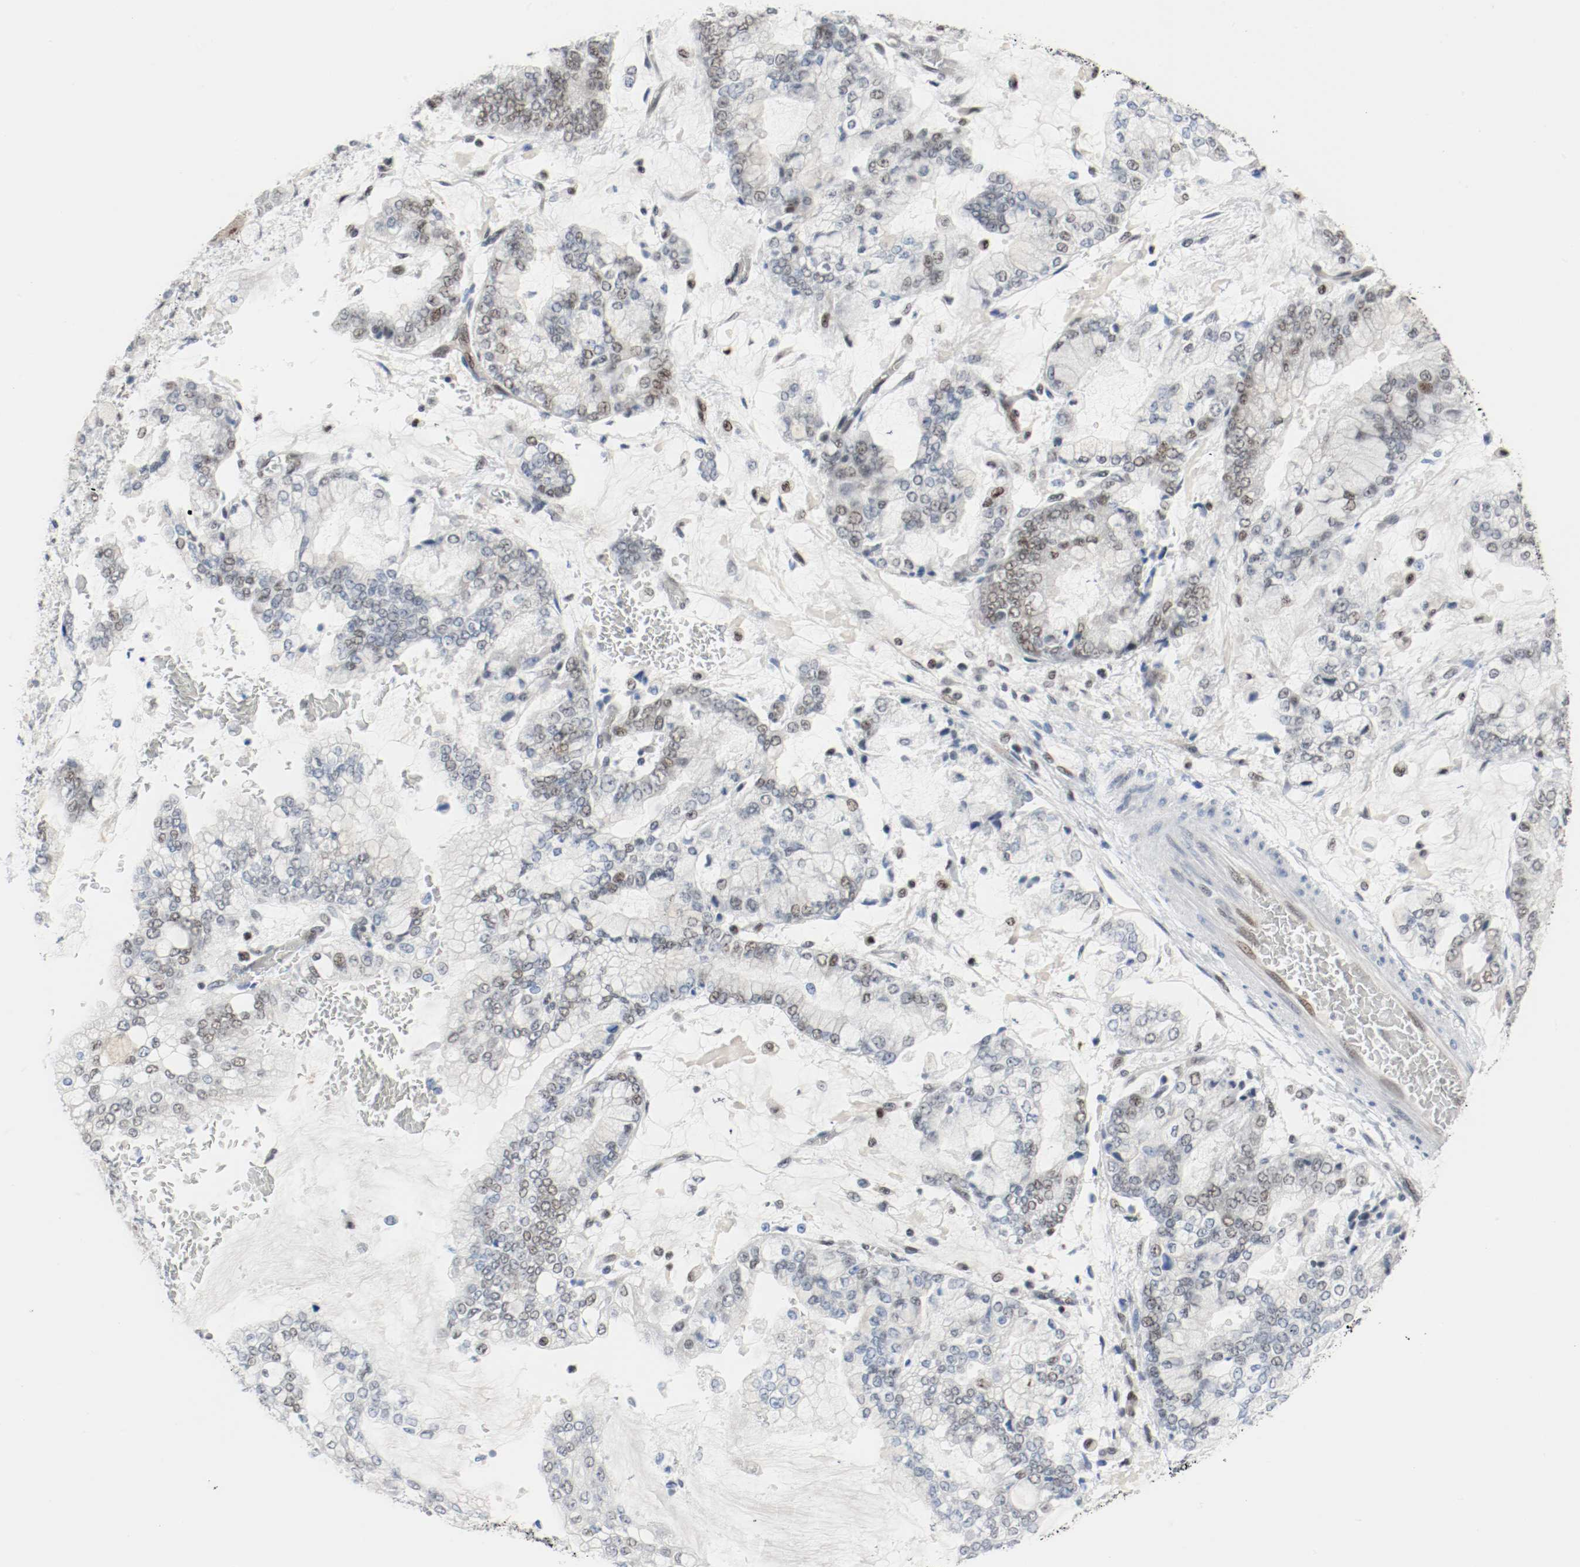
{"staining": {"intensity": "weak", "quantity": "<25%", "location": "nuclear"}, "tissue": "stomach cancer", "cell_type": "Tumor cells", "image_type": "cancer", "snomed": [{"axis": "morphology", "description": "Normal tissue, NOS"}, {"axis": "morphology", "description": "Adenocarcinoma, NOS"}, {"axis": "topography", "description": "Stomach, upper"}, {"axis": "topography", "description": "Stomach"}], "caption": "Tumor cells show no significant protein staining in stomach adenocarcinoma. Nuclei are stained in blue.", "gene": "ASH1L", "patient": {"sex": "male", "age": 76}}